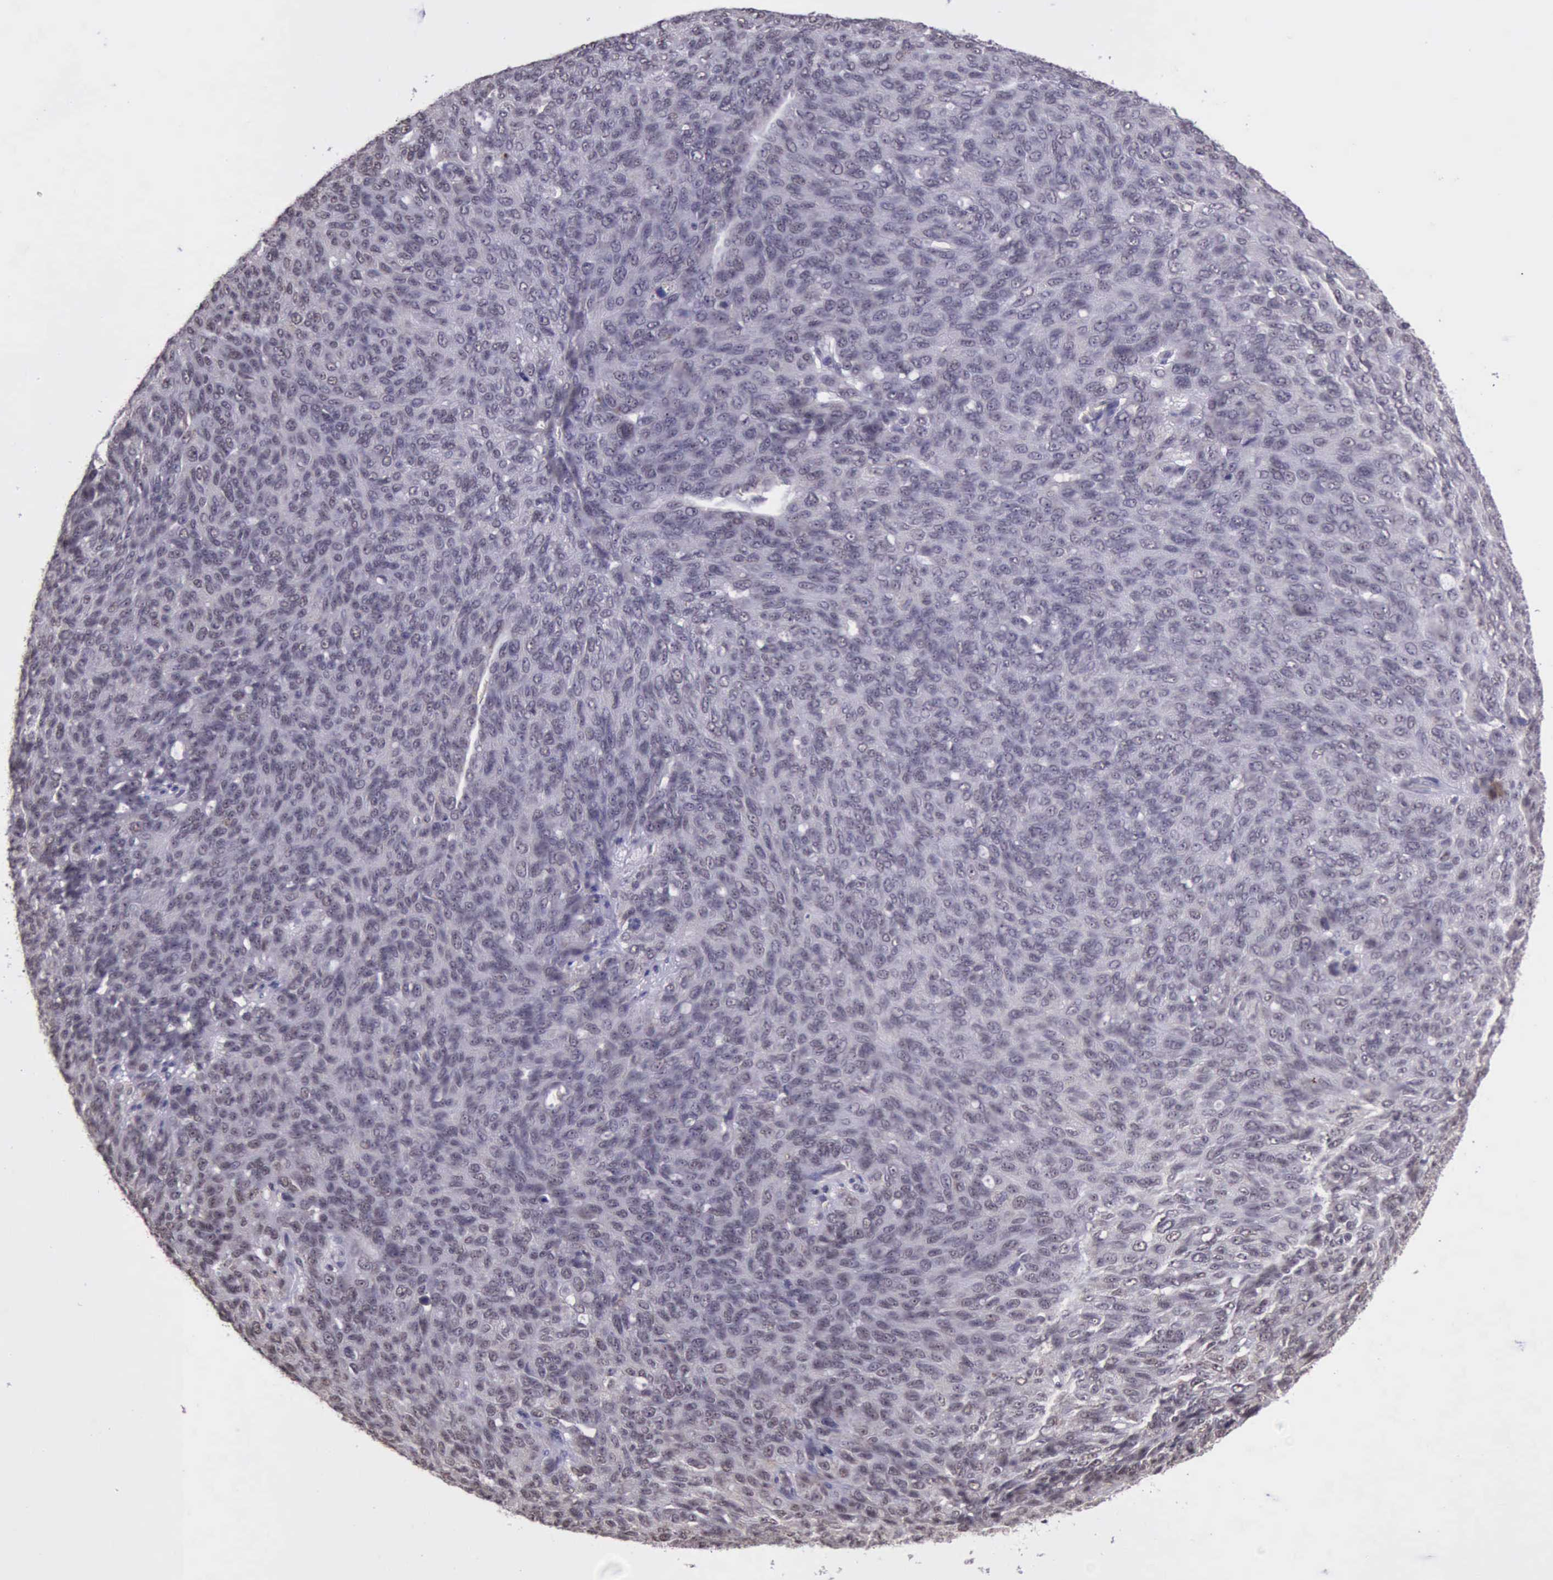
{"staining": {"intensity": "weak", "quantity": ">75%", "location": "nuclear"}, "tissue": "ovarian cancer", "cell_type": "Tumor cells", "image_type": "cancer", "snomed": [{"axis": "morphology", "description": "Carcinoma, endometroid"}, {"axis": "topography", "description": "Ovary"}], "caption": "A brown stain shows weak nuclear positivity of a protein in ovarian cancer (endometroid carcinoma) tumor cells.", "gene": "PRPF39", "patient": {"sex": "female", "age": 60}}